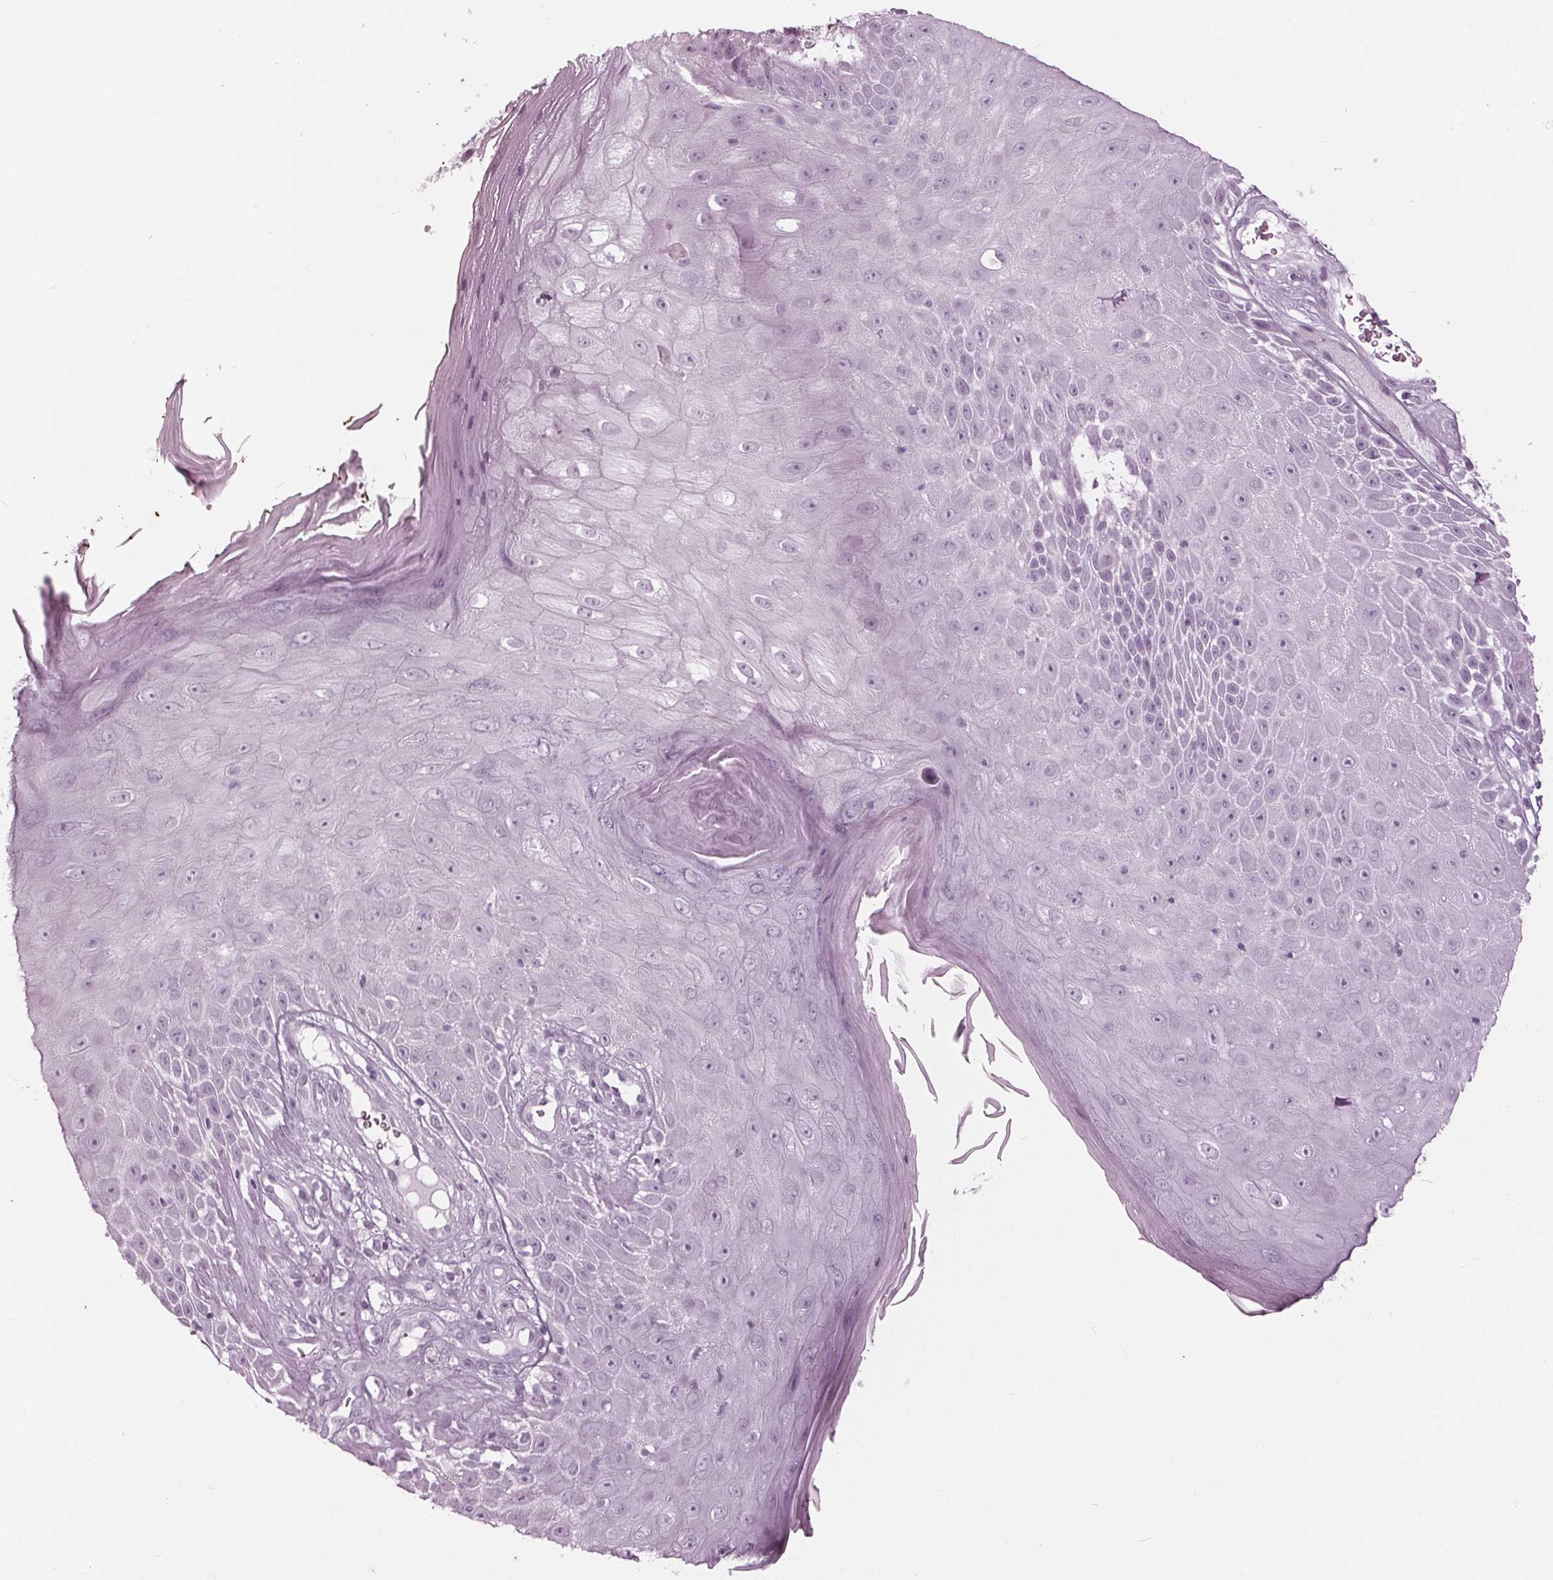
{"staining": {"intensity": "negative", "quantity": "none", "location": "none"}, "tissue": "melanoma", "cell_type": "Tumor cells", "image_type": "cancer", "snomed": [{"axis": "morphology", "description": "Malignant melanoma, NOS"}, {"axis": "topography", "description": "Skin"}], "caption": "This is a photomicrograph of IHC staining of malignant melanoma, which shows no positivity in tumor cells. (DAB immunohistochemistry (IHC) visualized using brightfield microscopy, high magnification).", "gene": "KRT28", "patient": {"sex": "male", "age": 68}}